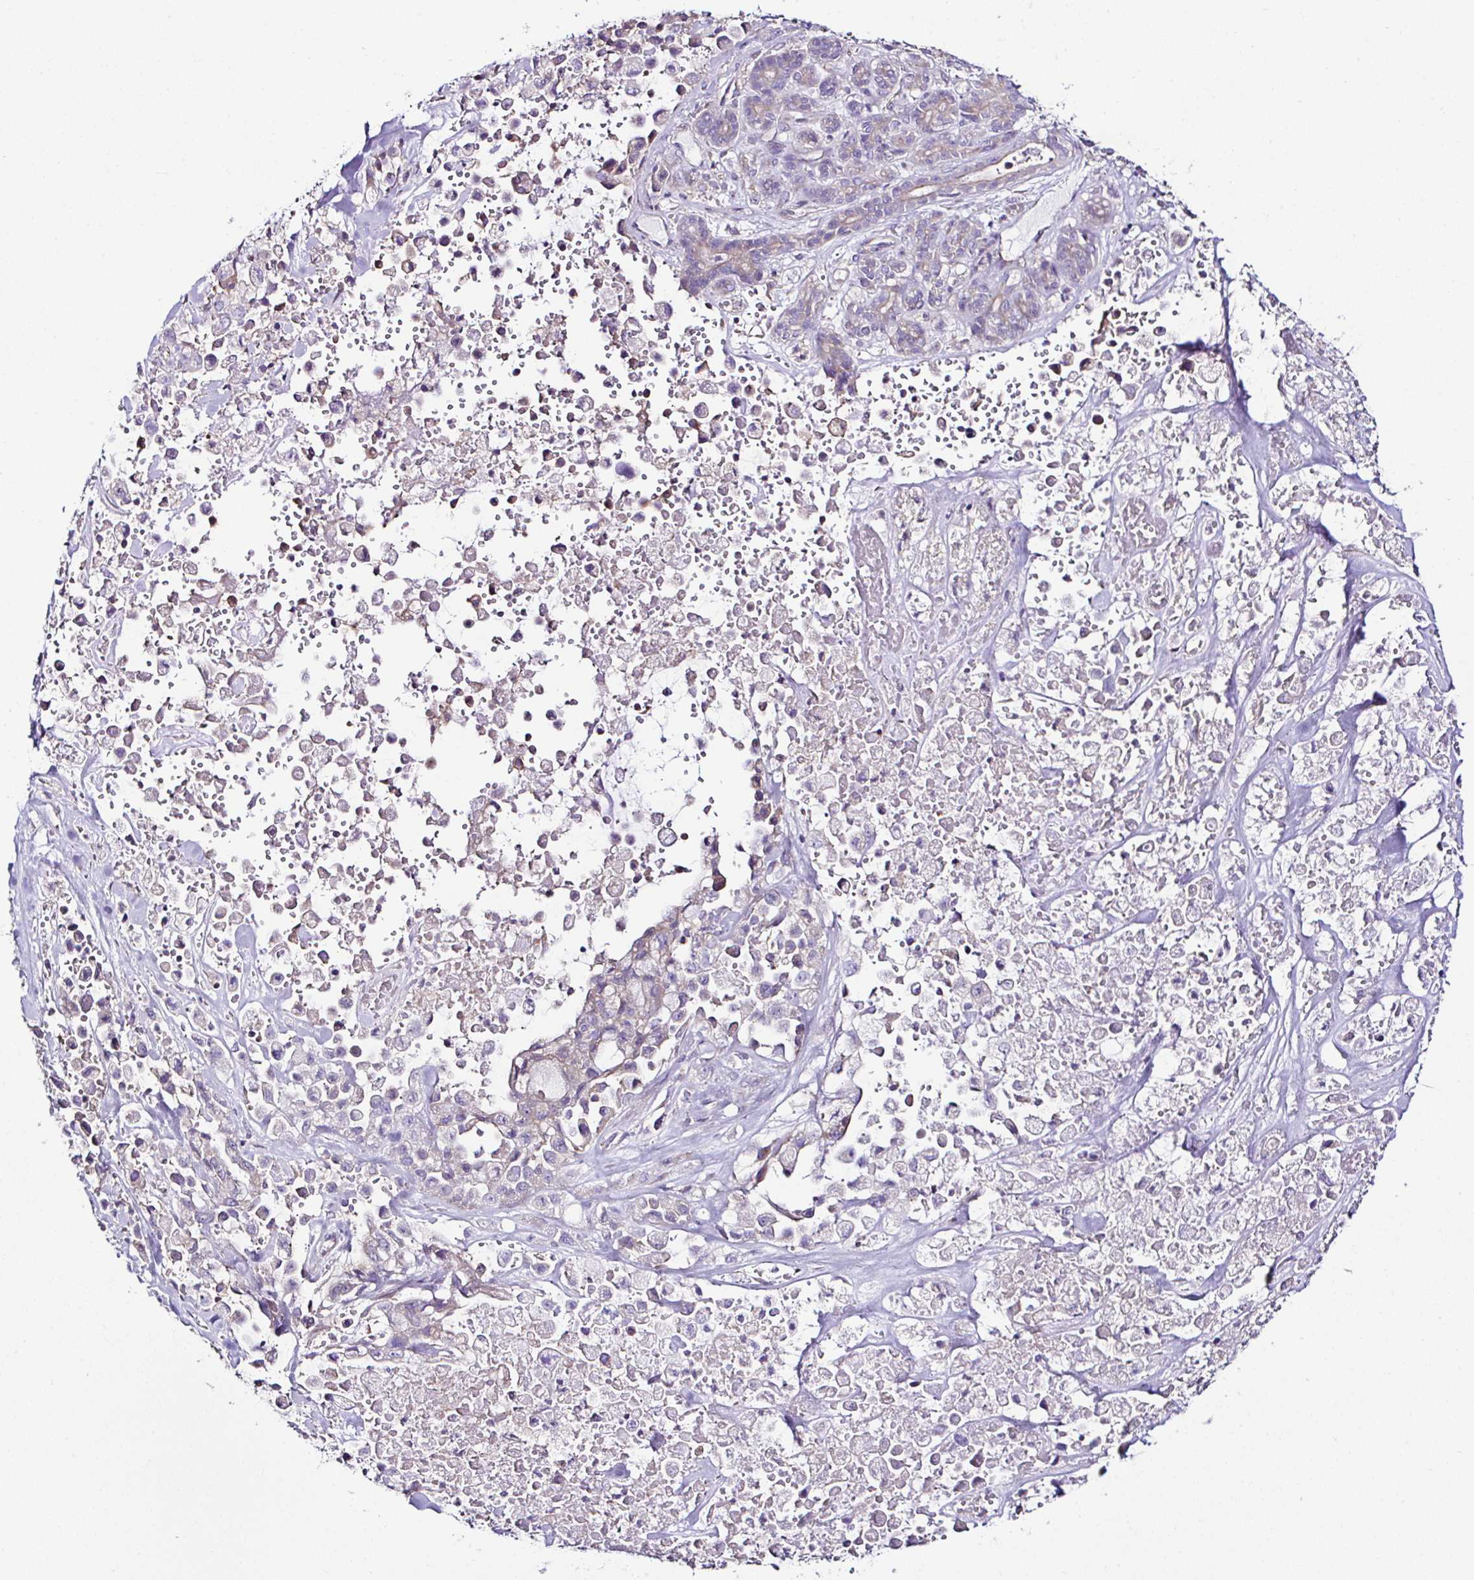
{"staining": {"intensity": "weak", "quantity": "<25%", "location": "cytoplasmic/membranous"}, "tissue": "pancreatic cancer", "cell_type": "Tumor cells", "image_type": "cancer", "snomed": [{"axis": "morphology", "description": "Adenocarcinoma, NOS"}, {"axis": "topography", "description": "Pancreas"}], "caption": "IHC micrograph of human adenocarcinoma (pancreatic) stained for a protein (brown), which shows no staining in tumor cells.", "gene": "OR4P4", "patient": {"sex": "male", "age": 44}}